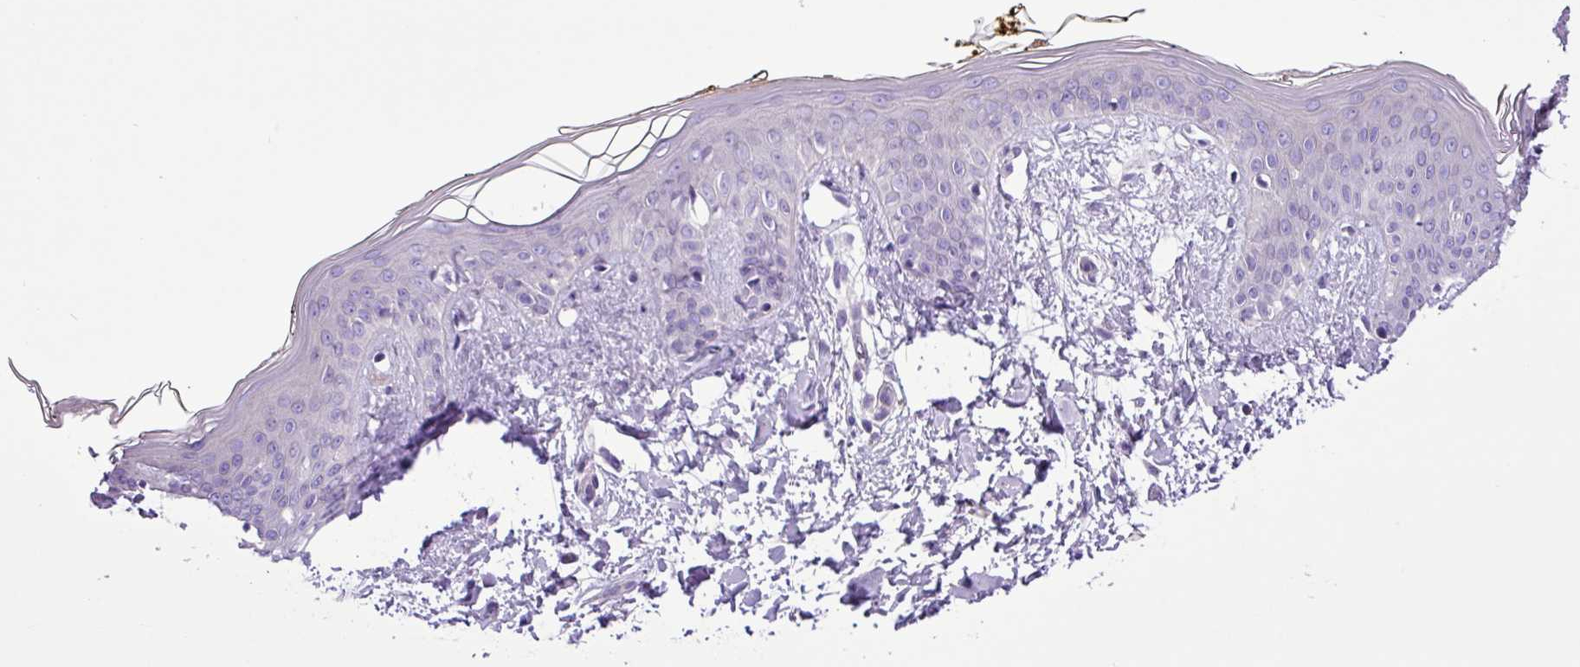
{"staining": {"intensity": "negative", "quantity": "none", "location": "none"}, "tissue": "skin", "cell_type": "Fibroblasts", "image_type": "normal", "snomed": [{"axis": "morphology", "description": "Normal tissue, NOS"}, {"axis": "topography", "description": "Skin"}], "caption": "An immunohistochemistry (IHC) histopathology image of unremarkable skin is shown. There is no staining in fibroblasts of skin.", "gene": "C11orf91", "patient": {"sex": "female", "age": 34}}